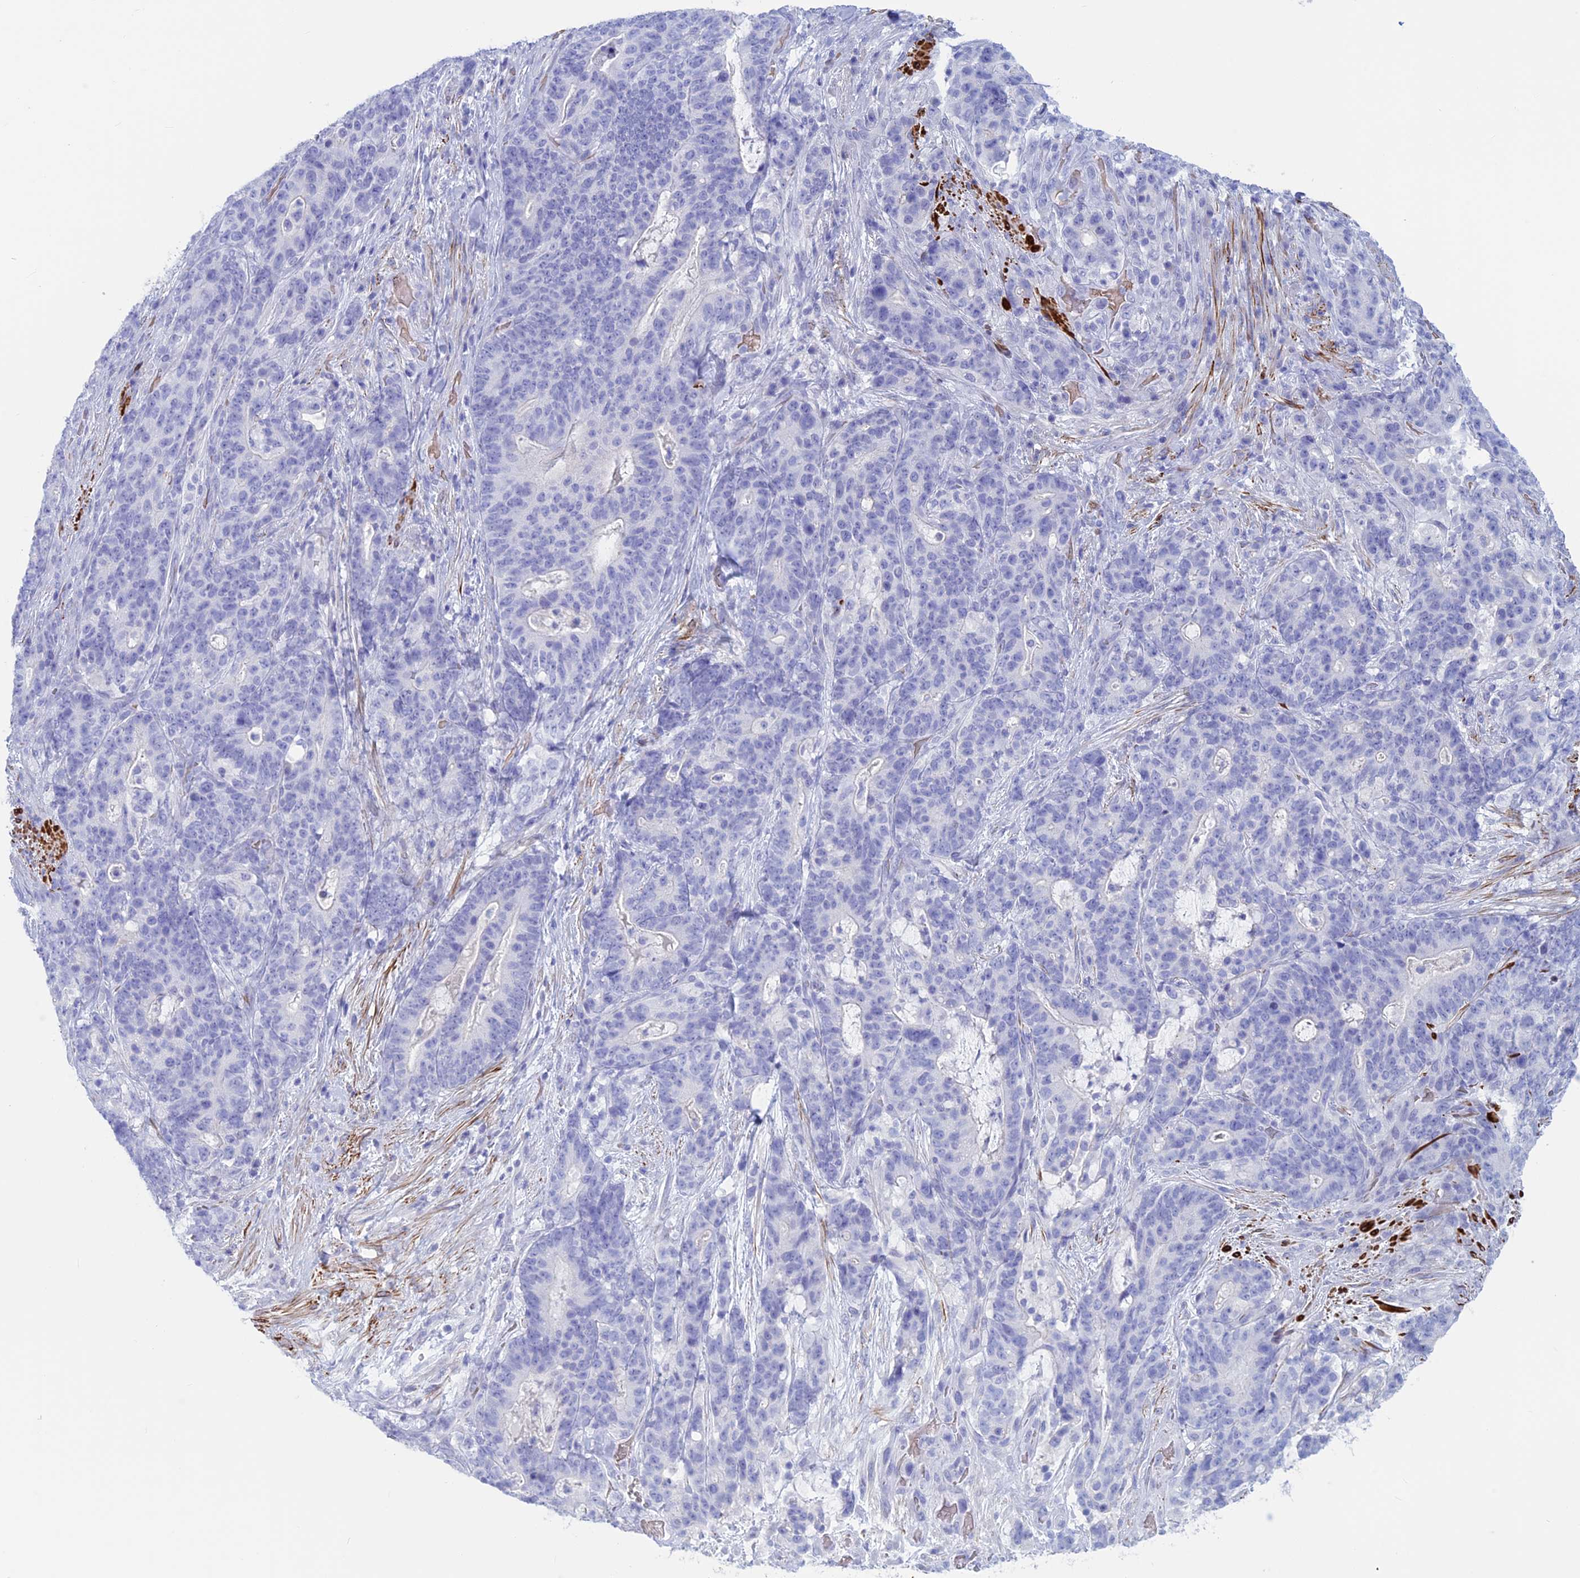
{"staining": {"intensity": "negative", "quantity": "none", "location": "none"}, "tissue": "stomach cancer", "cell_type": "Tumor cells", "image_type": "cancer", "snomed": [{"axis": "morphology", "description": "Normal tissue, NOS"}, {"axis": "morphology", "description": "Adenocarcinoma, NOS"}, {"axis": "topography", "description": "Stomach"}], "caption": "DAB immunohistochemical staining of human stomach cancer (adenocarcinoma) reveals no significant positivity in tumor cells.", "gene": "GAPDHS", "patient": {"sex": "female", "age": 64}}